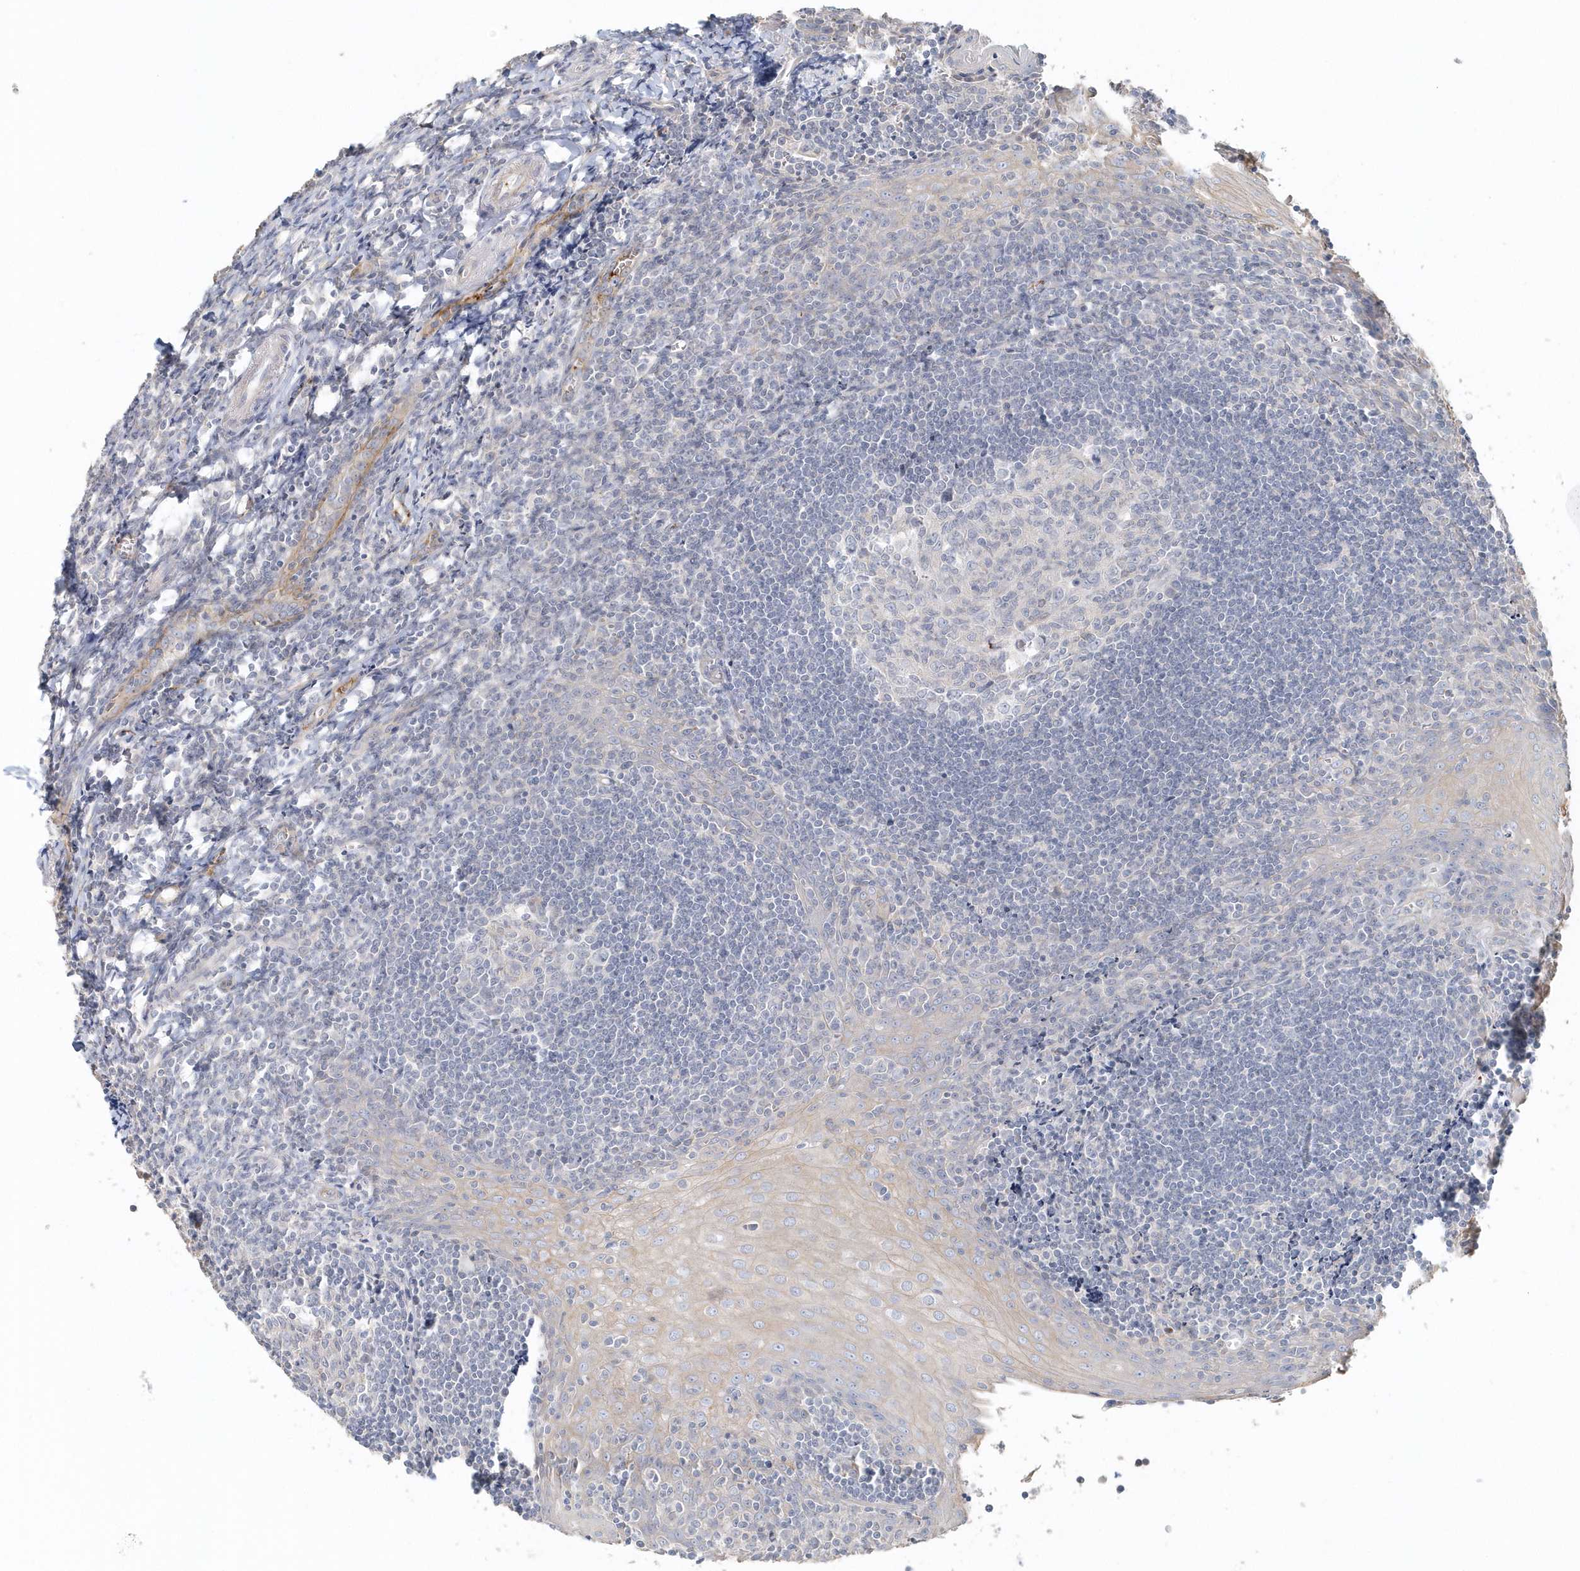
{"staining": {"intensity": "negative", "quantity": "none", "location": "none"}, "tissue": "tonsil", "cell_type": "Germinal center cells", "image_type": "normal", "snomed": [{"axis": "morphology", "description": "Normal tissue, NOS"}, {"axis": "topography", "description": "Tonsil"}], "caption": "An immunohistochemistry (IHC) histopathology image of benign tonsil is shown. There is no staining in germinal center cells of tonsil.", "gene": "MMRN1", "patient": {"sex": "male", "age": 27}}